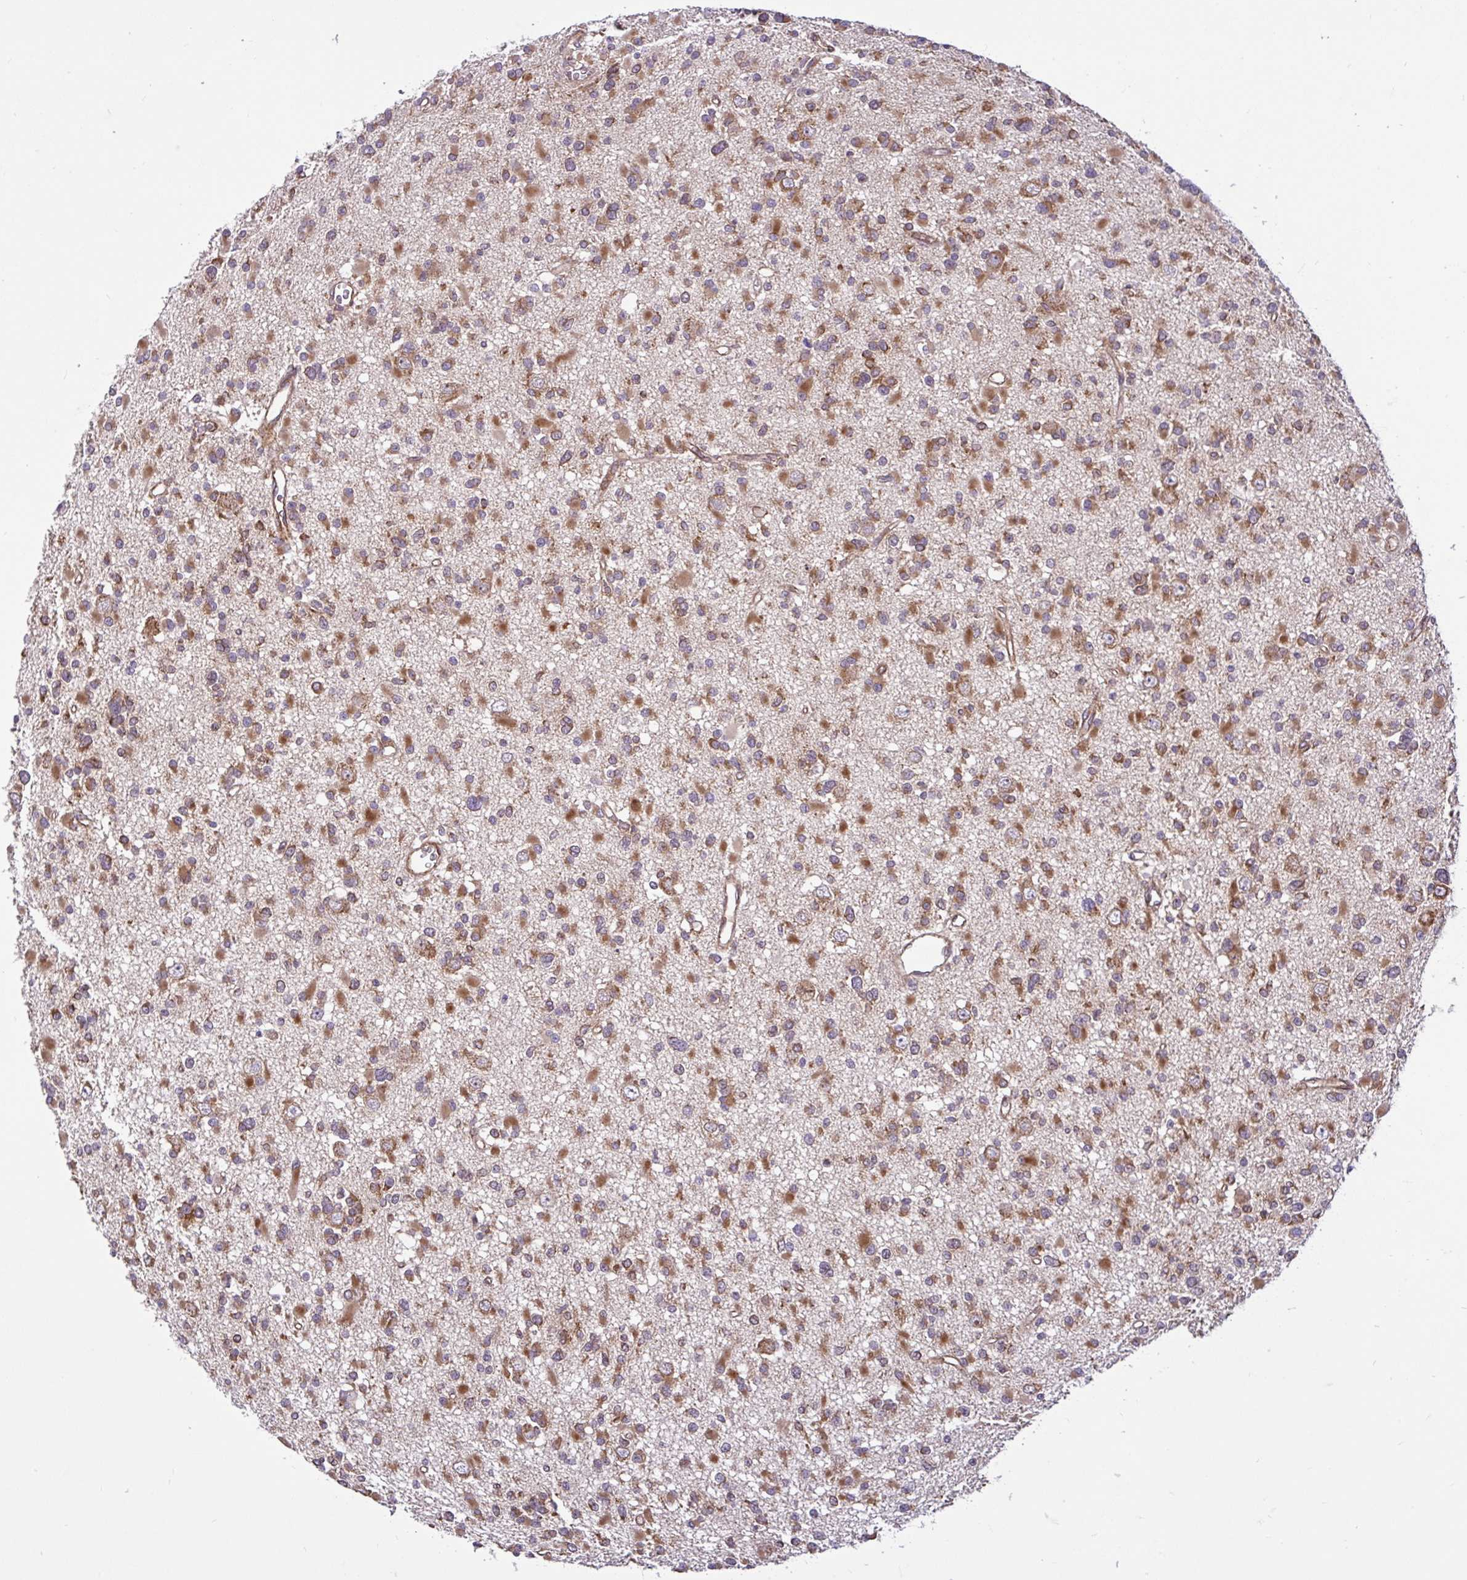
{"staining": {"intensity": "moderate", "quantity": ">75%", "location": "cytoplasmic/membranous"}, "tissue": "glioma", "cell_type": "Tumor cells", "image_type": "cancer", "snomed": [{"axis": "morphology", "description": "Glioma, malignant, Low grade"}, {"axis": "topography", "description": "Brain"}], "caption": "Immunohistochemical staining of human malignant glioma (low-grade) exhibits medium levels of moderate cytoplasmic/membranous expression in about >75% of tumor cells.", "gene": "NTPCR", "patient": {"sex": "female", "age": 22}}